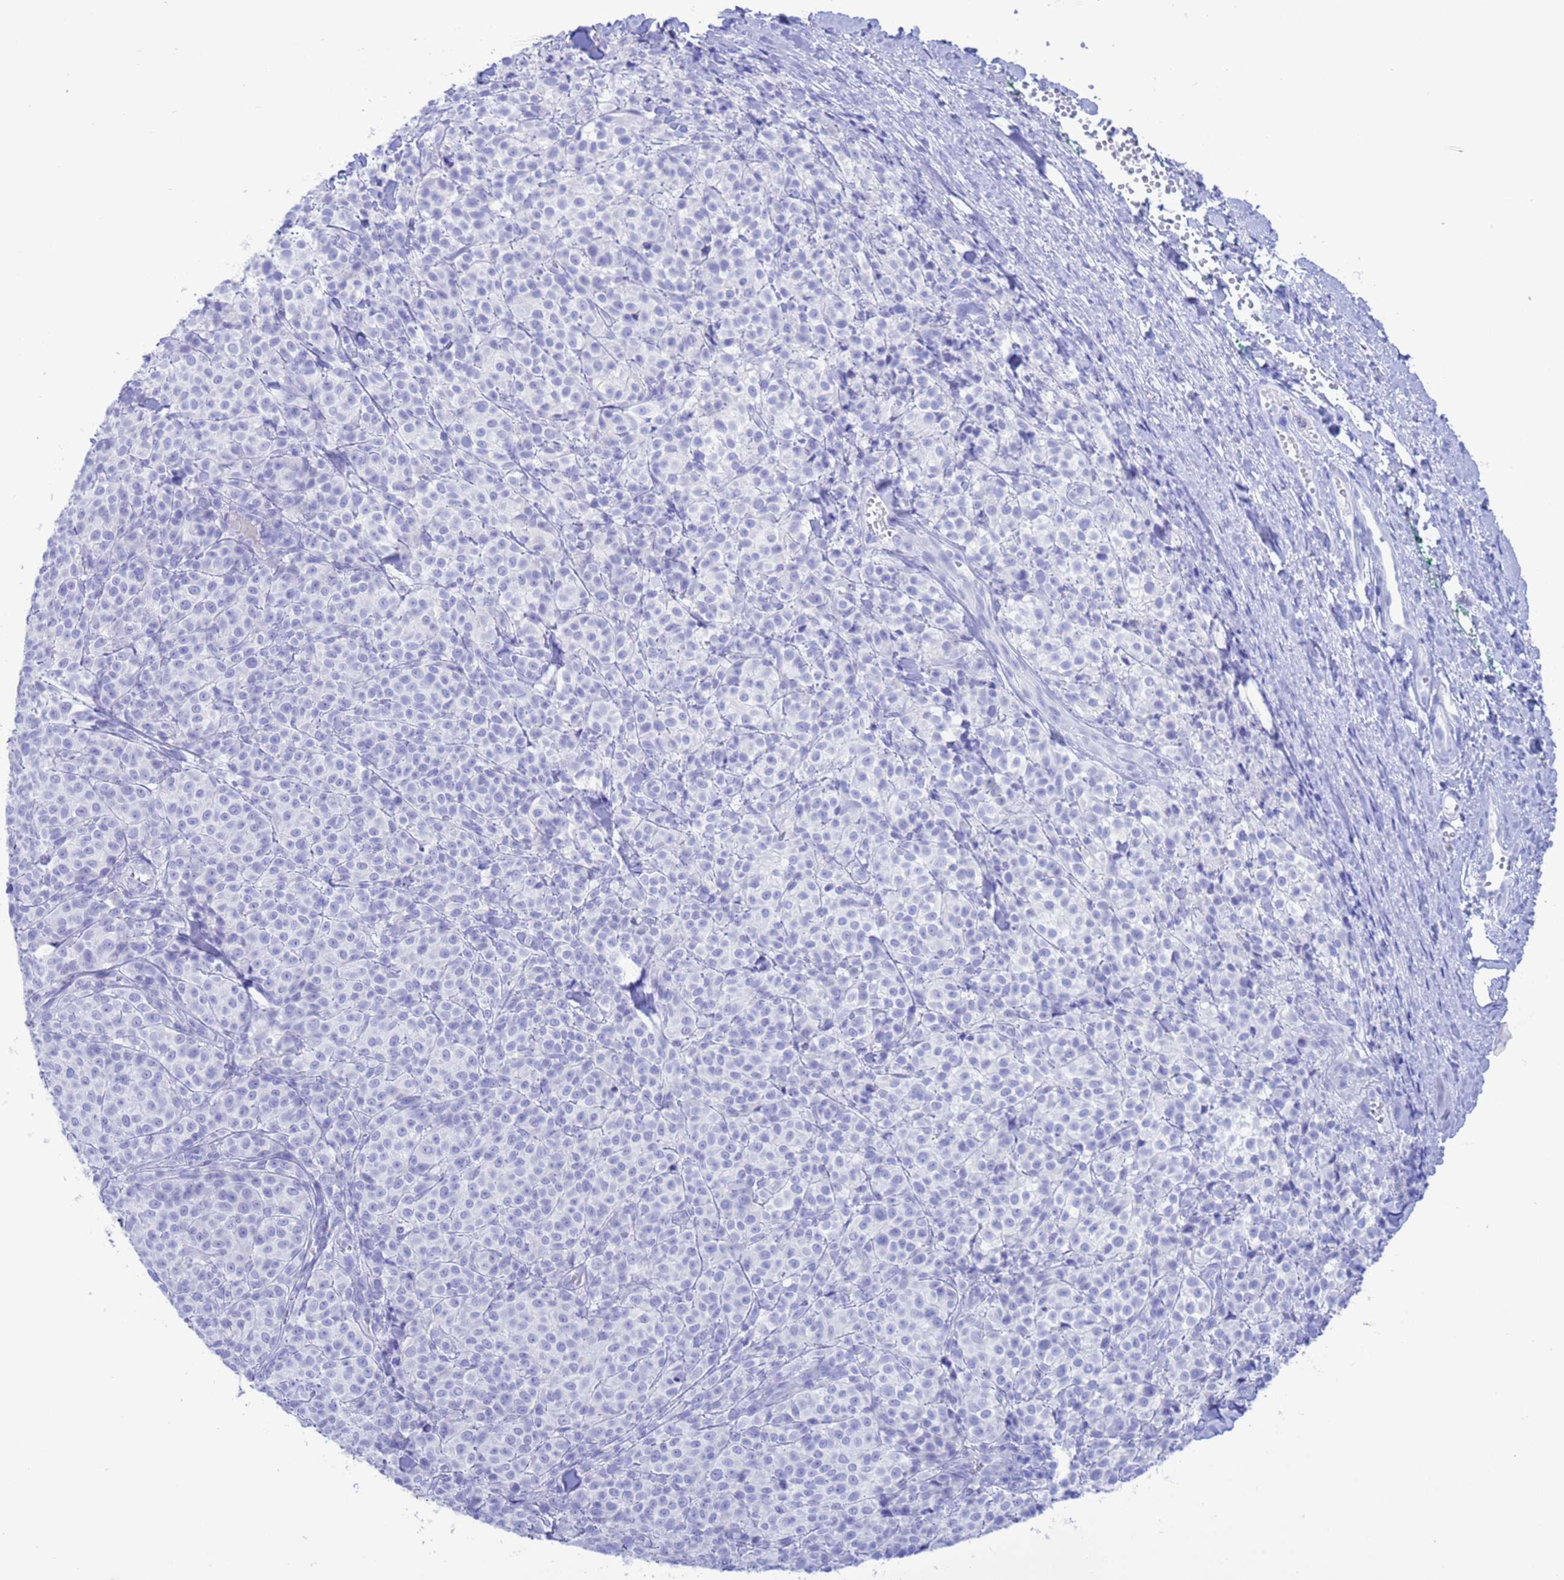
{"staining": {"intensity": "negative", "quantity": "none", "location": "none"}, "tissue": "melanoma", "cell_type": "Tumor cells", "image_type": "cancer", "snomed": [{"axis": "morphology", "description": "Normal tissue, NOS"}, {"axis": "morphology", "description": "Malignant melanoma, NOS"}, {"axis": "topography", "description": "Skin"}], "caption": "The immunohistochemistry photomicrograph has no significant expression in tumor cells of melanoma tissue.", "gene": "GSTM1", "patient": {"sex": "female", "age": 34}}